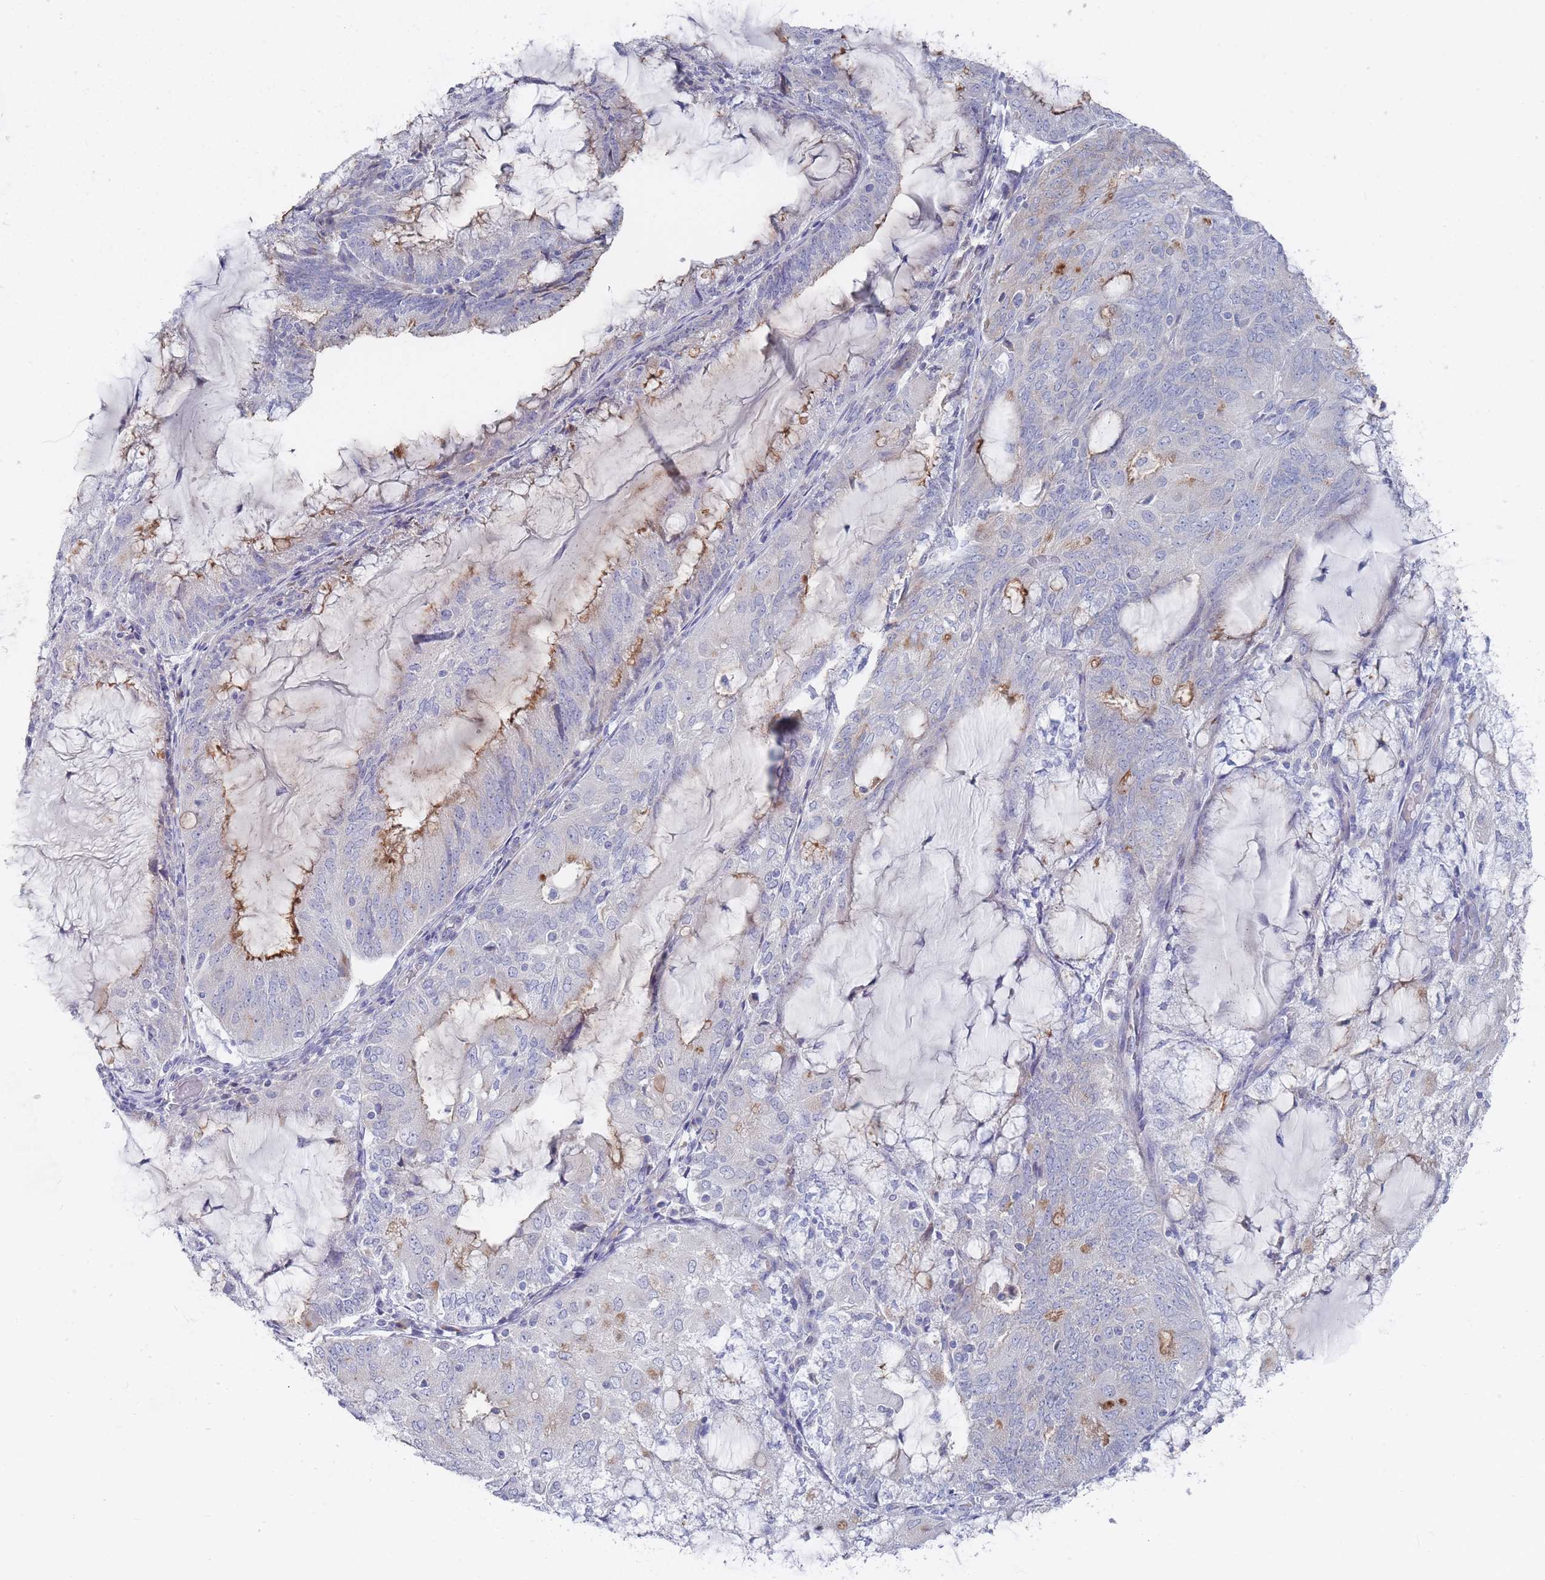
{"staining": {"intensity": "moderate", "quantity": "<25%", "location": "cytoplasmic/membranous"}, "tissue": "endometrial cancer", "cell_type": "Tumor cells", "image_type": "cancer", "snomed": [{"axis": "morphology", "description": "Adenocarcinoma, NOS"}, {"axis": "topography", "description": "Endometrium"}], "caption": "The immunohistochemical stain labels moderate cytoplasmic/membranous expression in tumor cells of endometrial cancer tissue.", "gene": "PIGU", "patient": {"sex": "female", "age": 81}}